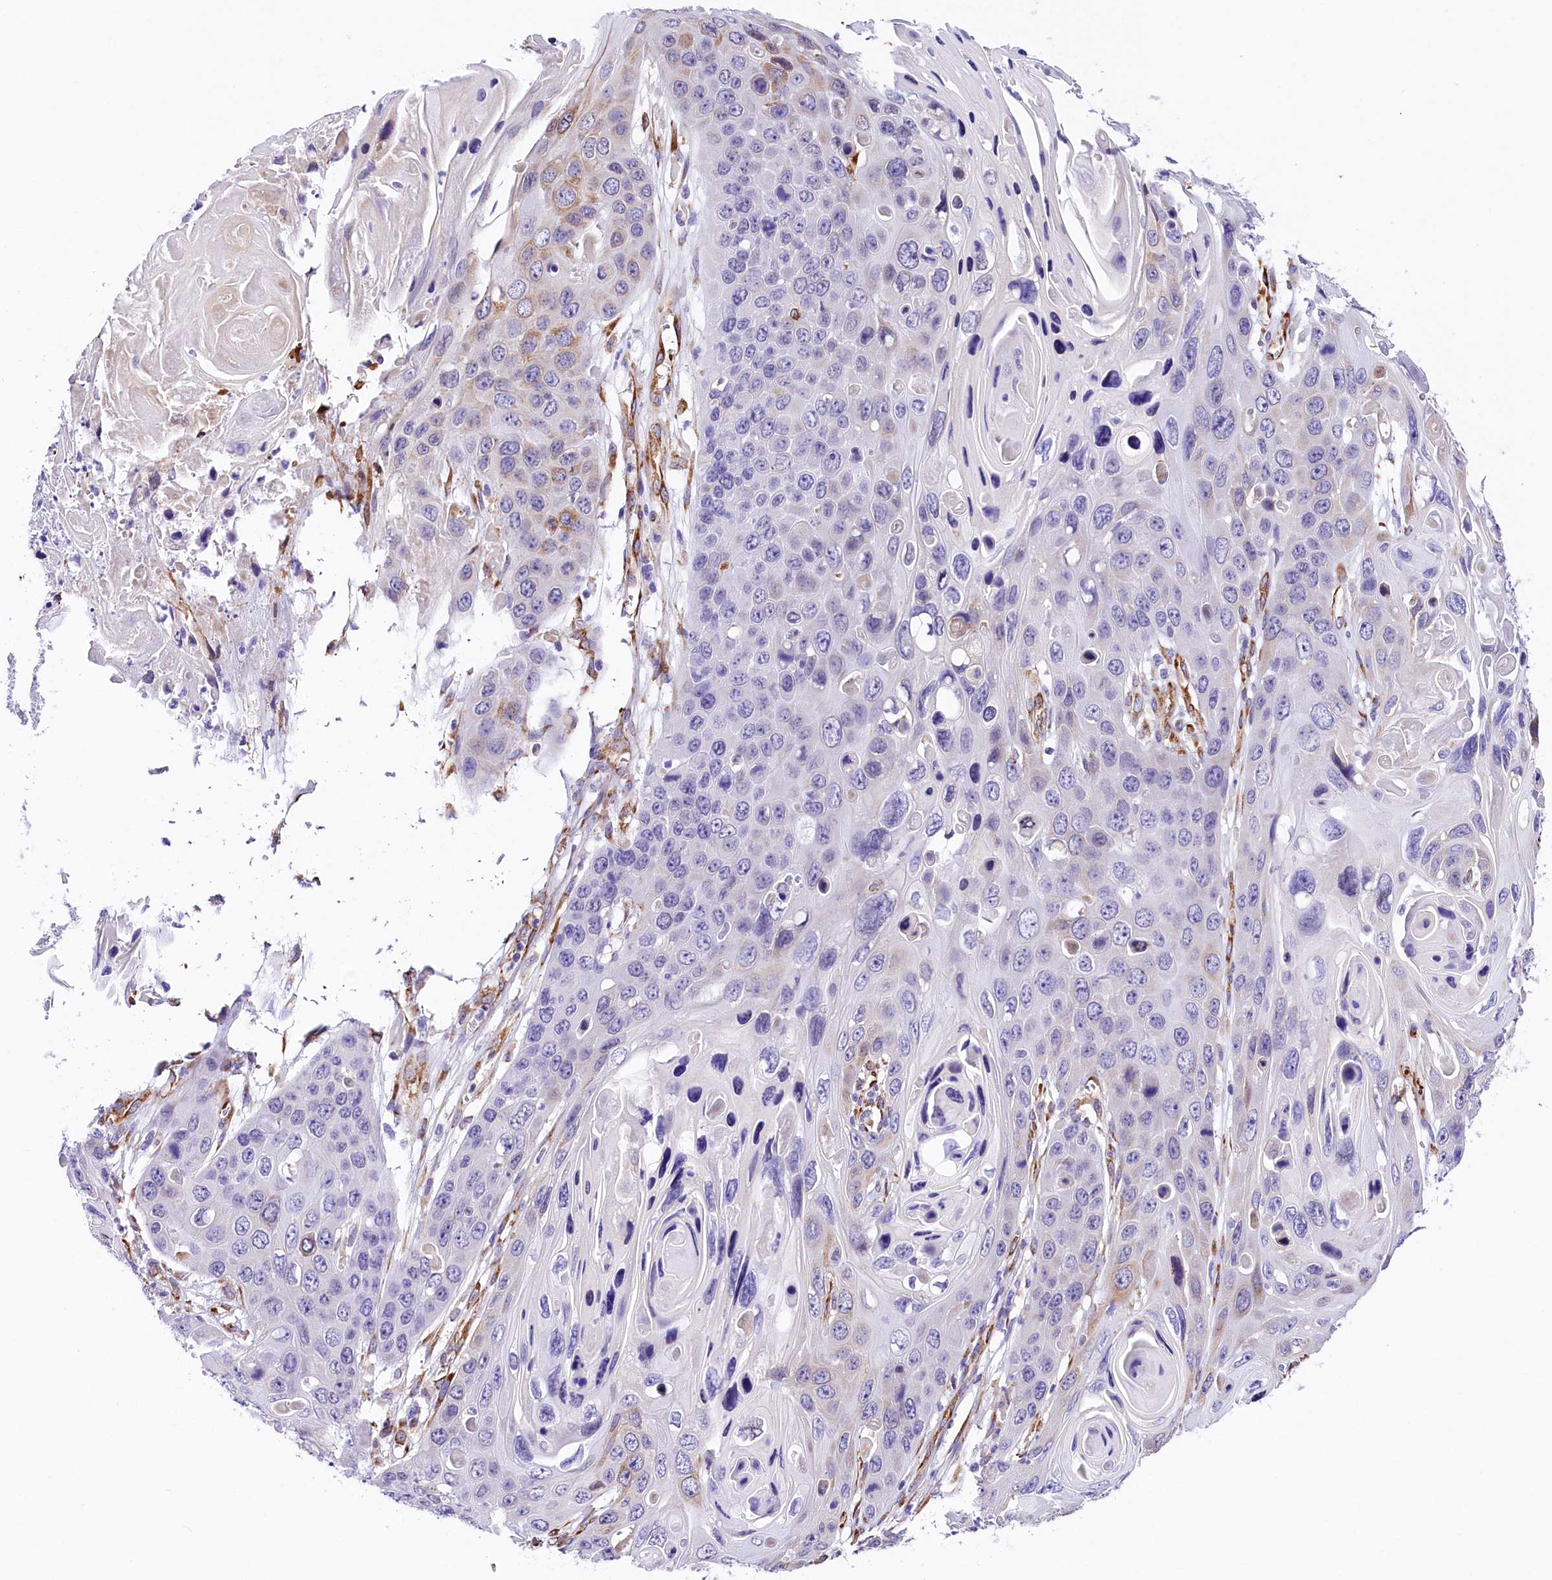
{"staining": {"intensity": "negative", "quantity": "none", "location": "none"}, "tissue": "skin cancer", "cell_type": "Tumor cells", "image_type": "cancer", "snomed": [{"axis": "morphology", "description": "Squamous cell carcinoma, NOS"}, {"axis": "topography", "description": "Skin"}], "caption": "DAB immunohistochemical staining of skin squamous cell carcinoma displays no significant expression in tumor cells. (Brightfield microscopy of DAB (3,3'-diaminobenzidine) IHC at high magnification).", "gene": "ITGA1", "patient": {"sex": "male", "age": 55}}